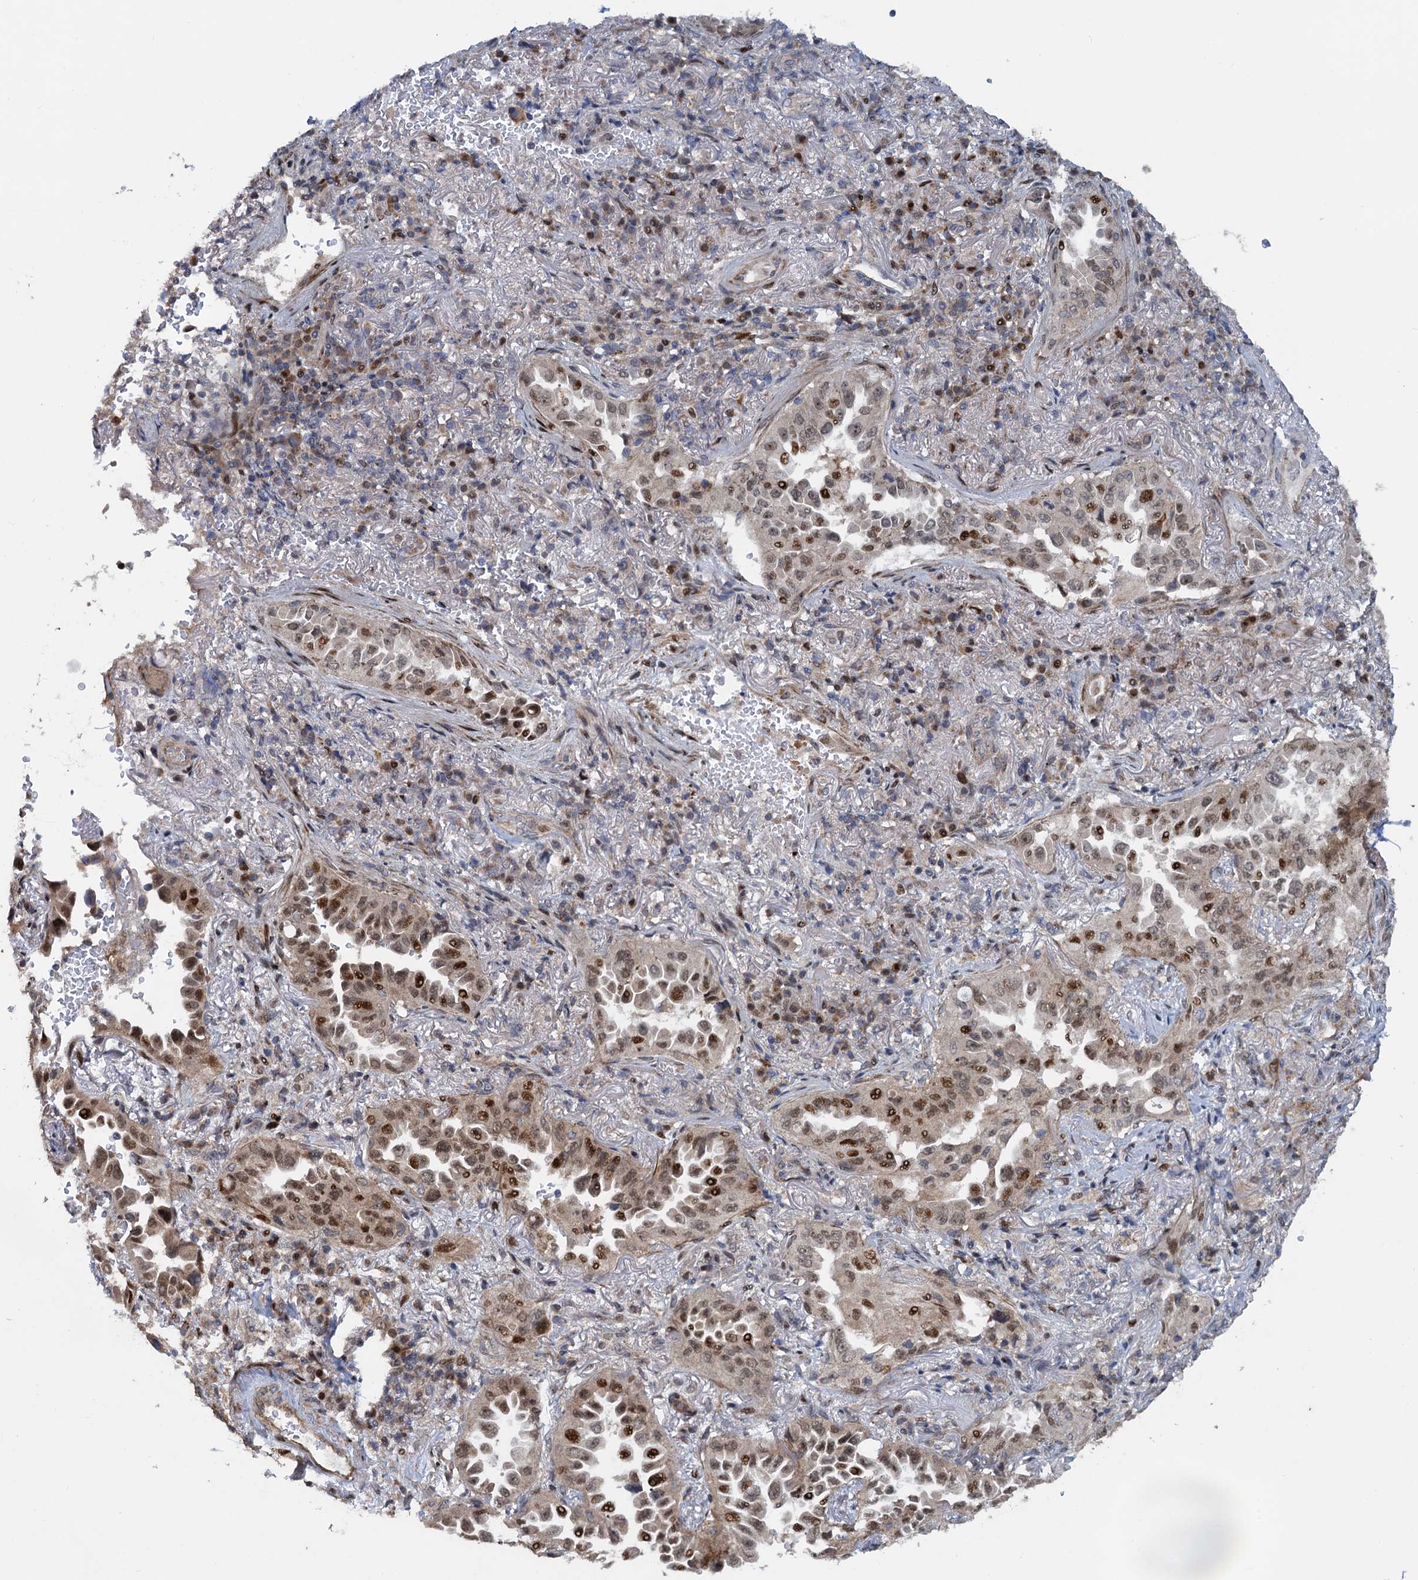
{"staining": {"intensity": "moderate", "quantity": ">75%", "location": "nuclear"}, "tissue": "lung cancer", "cell_type": "Tumor cells", "image_type": "cancer", "snomed": [{"axis": "morphology", "description": "Adenocarcinoma, NOS"}, {"axis": "topography", "description": "Lung"}], "caption": "Moderate nuclear staining is appreciated in about >75% of tumor cells in lung cancer (adenocarcinoma). Nuclei are stained in blue.", "gene": "ATOSA", "patient": {"sex": "female", "age": 69}}